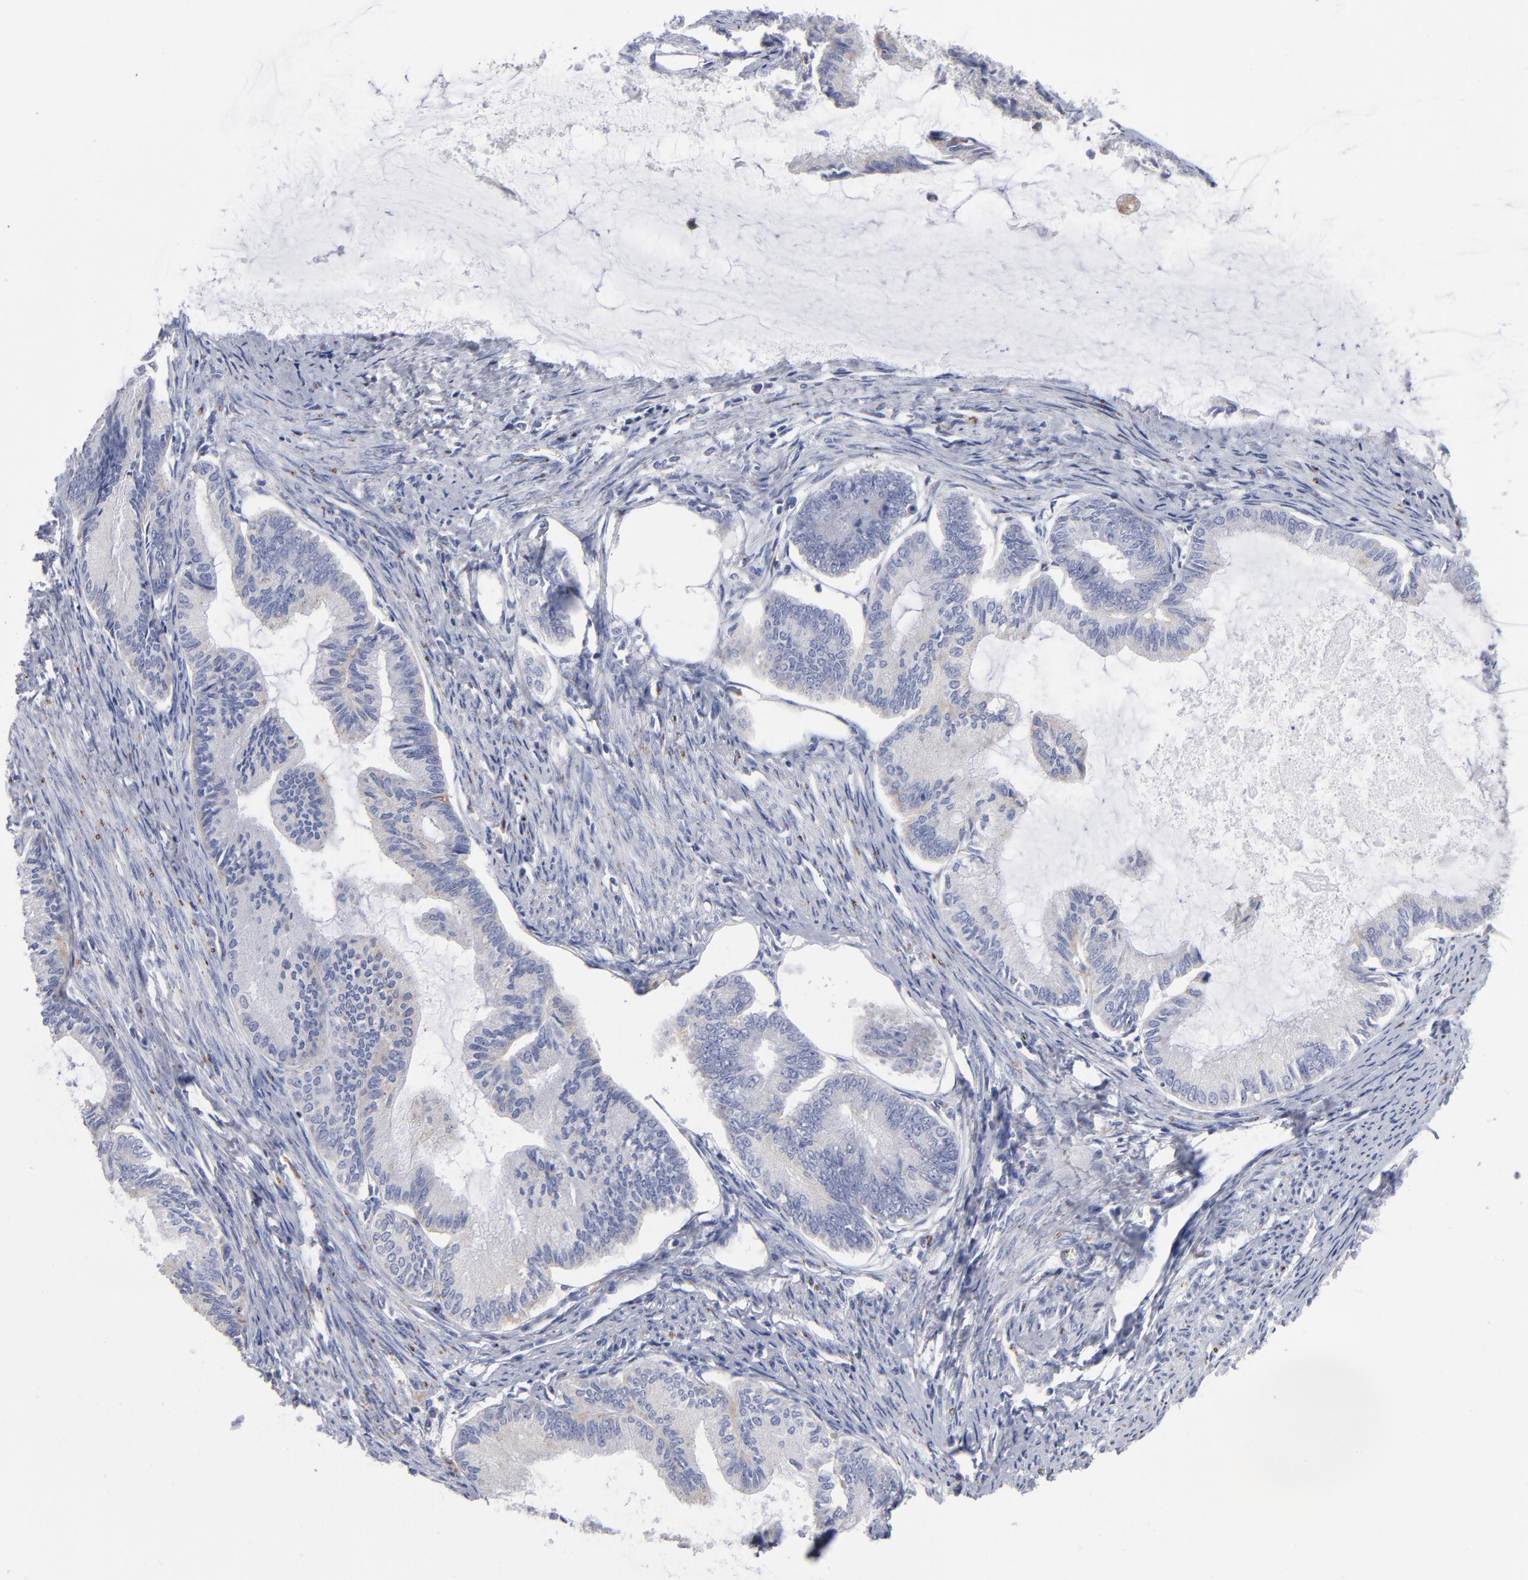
{"staining": {"intensity": "weak", "quantity": "<25%", "location": "cytoplasmic/membranous"}, "tissue": "endometrial cancer", "cell_type": "Tumor cells", "image_type": "cancer", "snomed": [{"axis": "morphology", "description": "Adenocarcinoma, NOS"}, {"axis": "topography", "description": "Endometrium"}], "caption": "This is an immunohistochemistry image of human endometrial cancer. There is no positivity in tumor cells.", "gene": "RRAGB", "patient": {"sex": "female", "age": 86}}